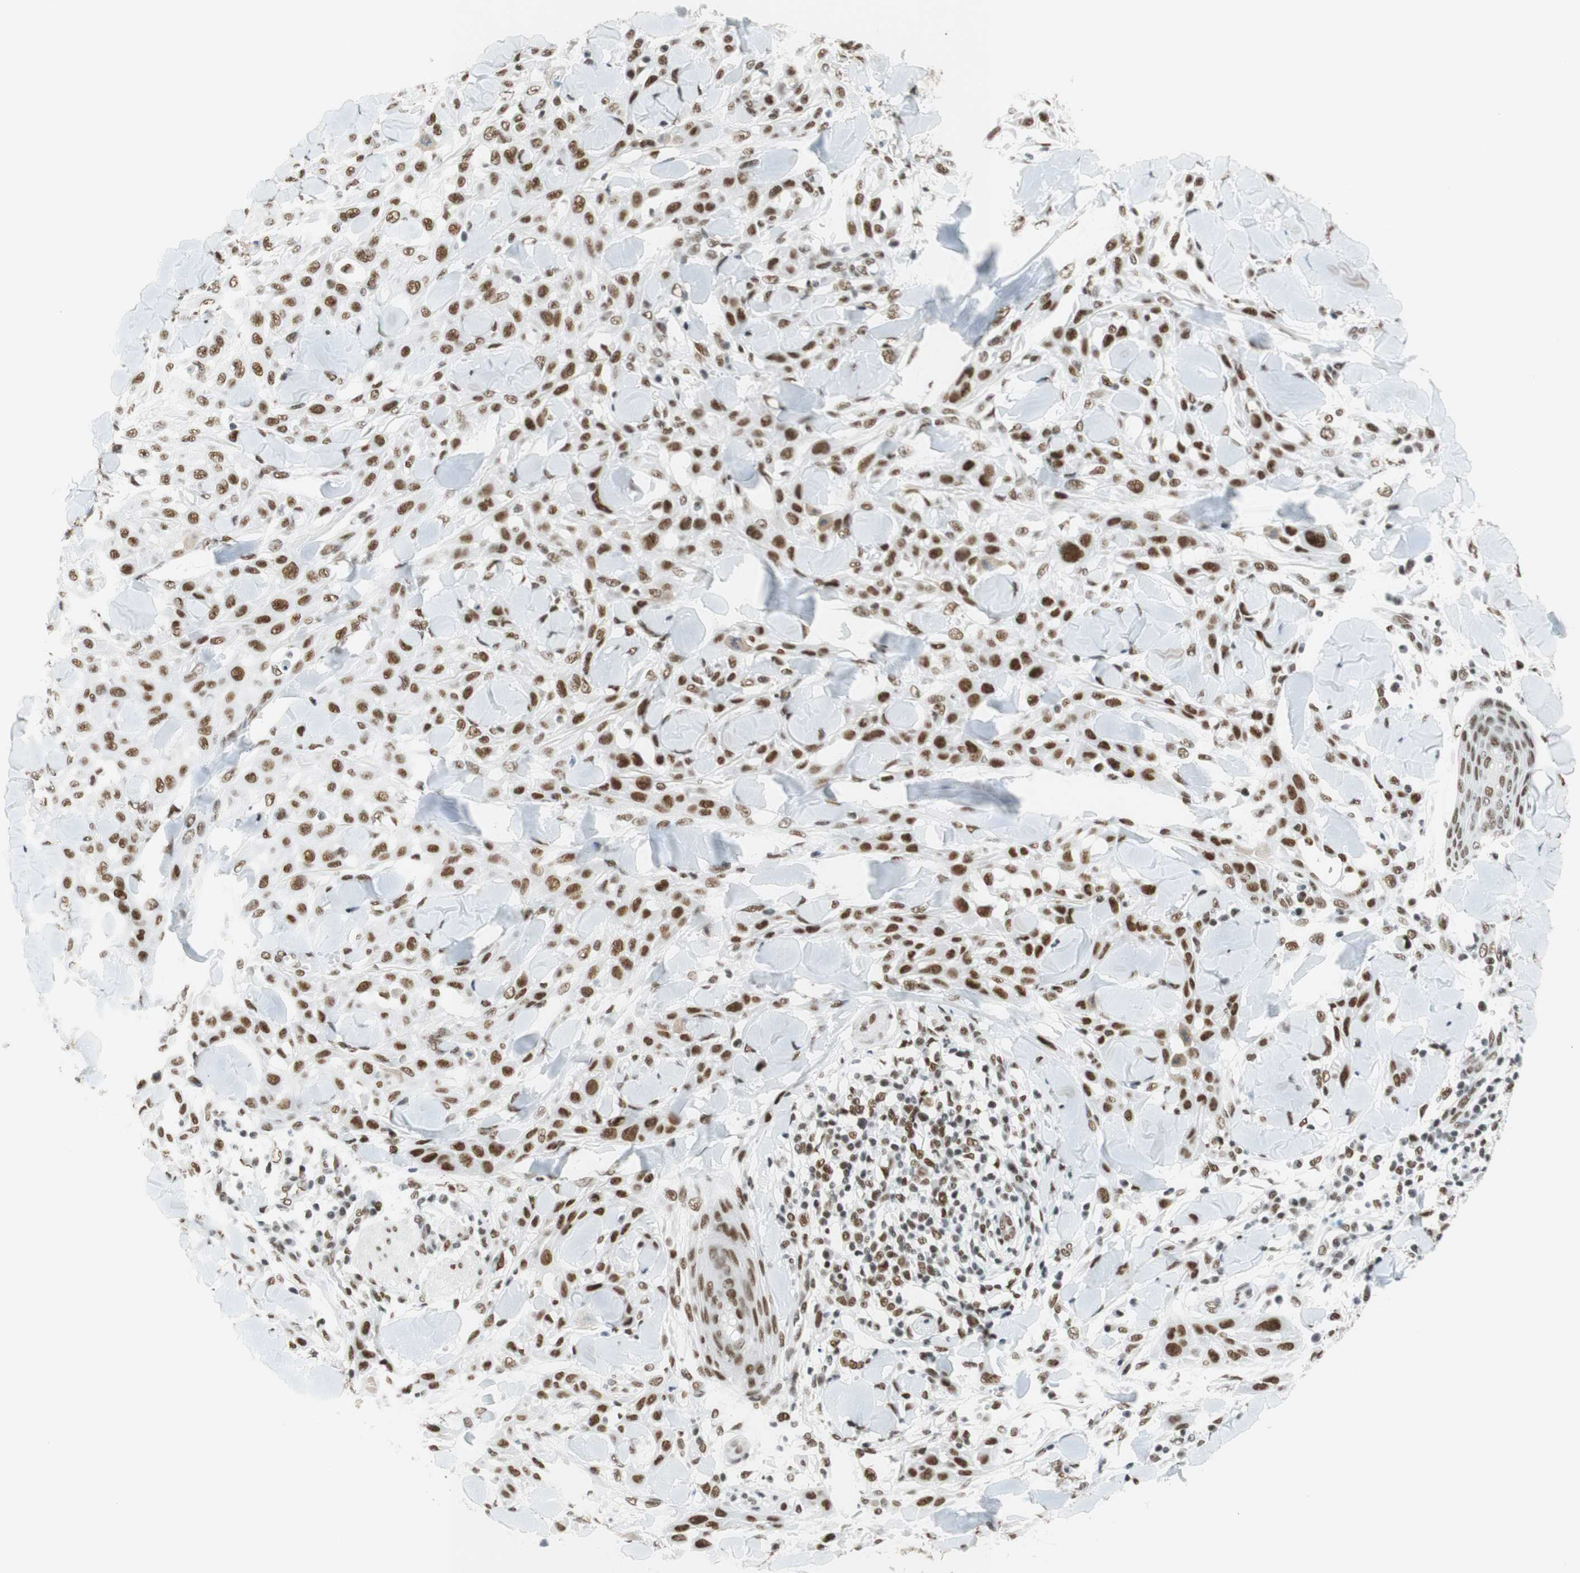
{"staining": {"intensity": "moderate", "quantity": ">75%", "location": "nuclear"}, "tissue": "skin cancer", "cell_type": "Tumor cells", "image_type": "cancer", "snomed": [{"axis": "morphology", "description": "Squamous cell carcinoma, NOS"}, {"axis": "topography", "description": "Skin"}], "caption": "Skin cancer (squamous cell carcinoma) stained with a brown dye displays moderate nuclear positive positivity in approximately >75% of tumor cells.", "gene": "RNF20", "patient": {"sex": "male", "age": 24}}